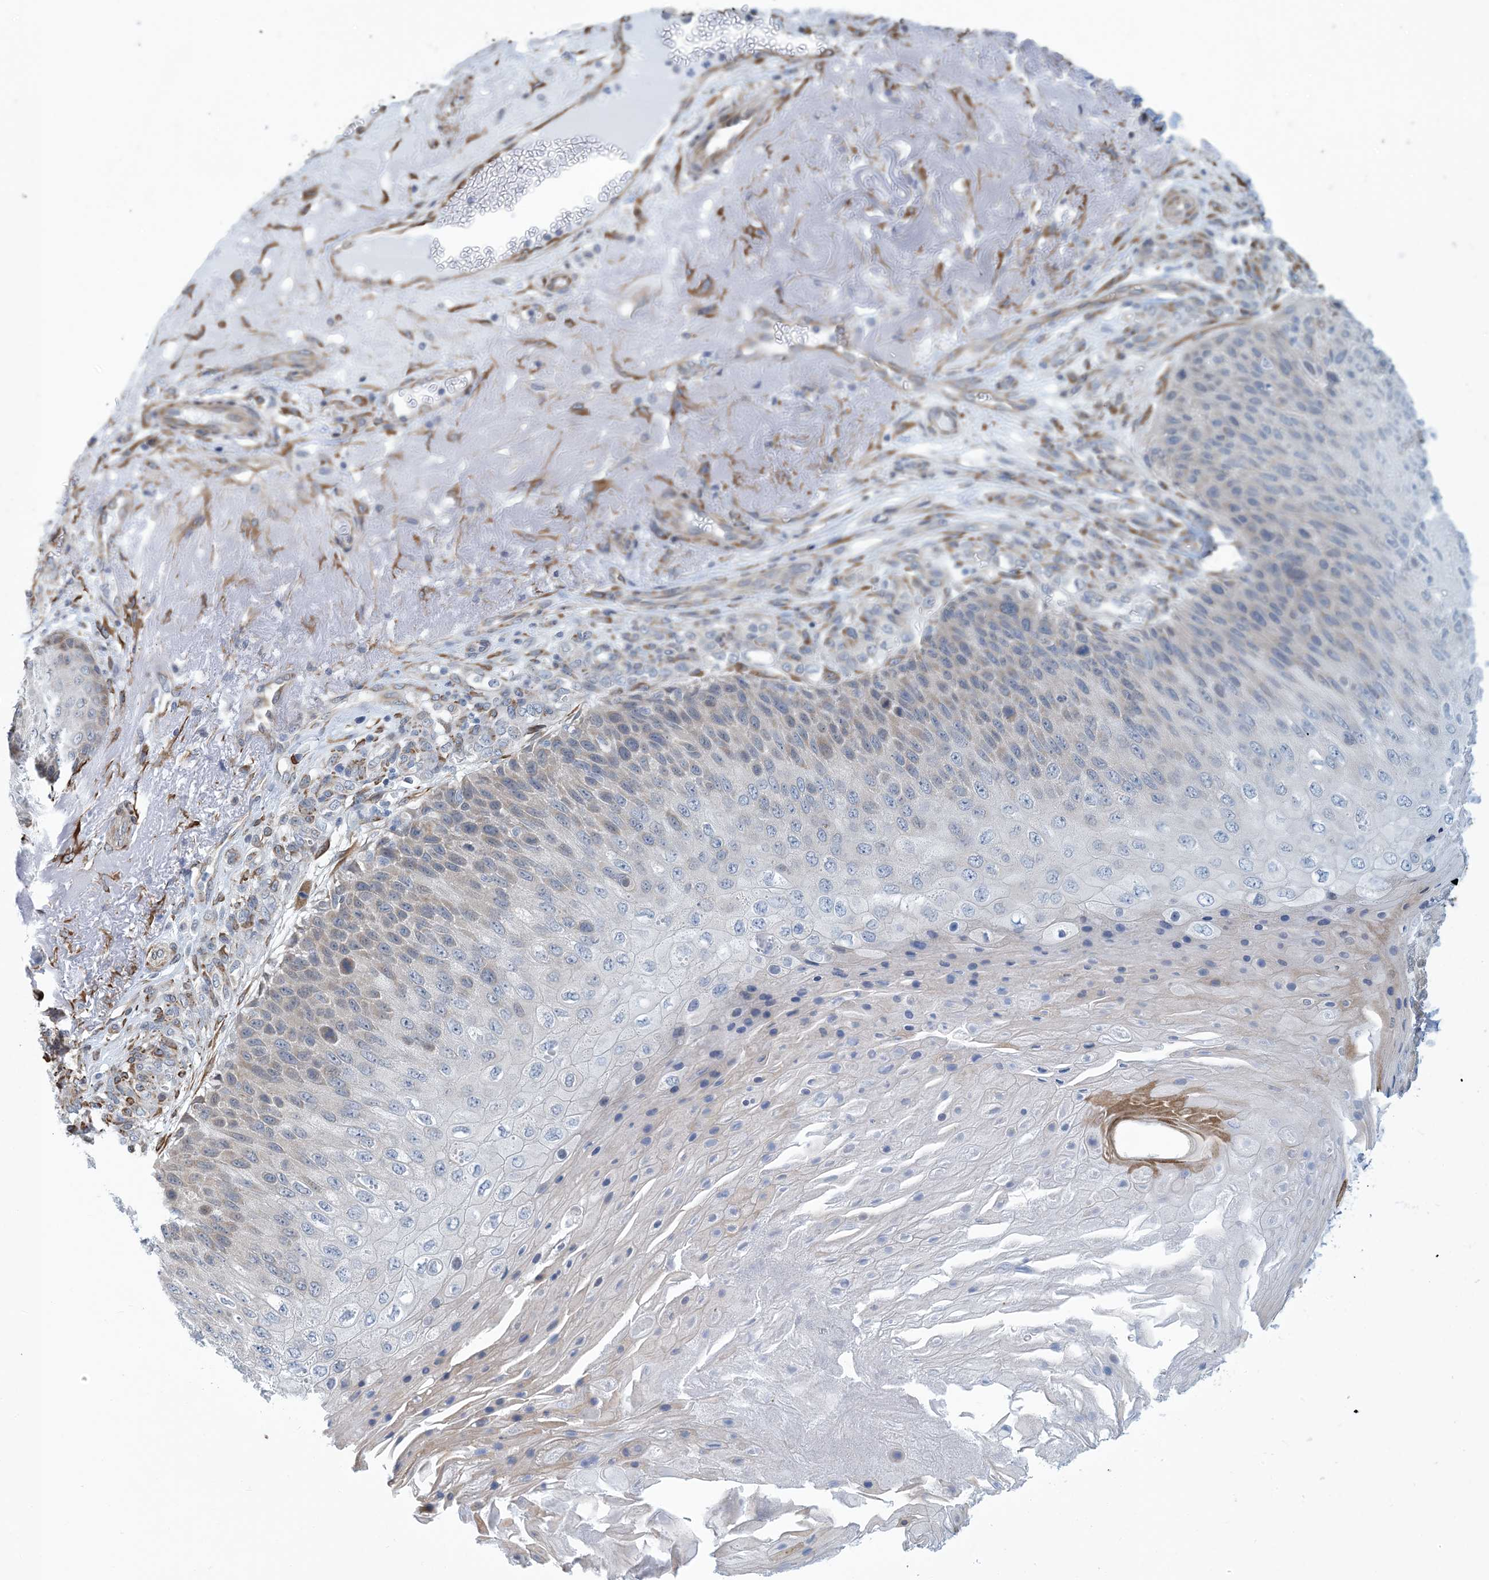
{"staining": {"intensity": "weak", "quantity": "<25%", "location": "cytoplasmic/membranous"}, "tissue": "skin cancer", "cell_type": "Tumor cells", "image_type": "cancer", "snomed": [{"axis": "morphology", "description": "Squamous cell carcinoma, NOS"}, {"axis": "topography", "description": "Skin"}], "caption": "Protein analysis of skin cancer (squamous cell carcinoma) demonstrates no significant expression in tumor cells.", "gene": "CCDC14", "patient": {"sex": "female", "age": 88}}